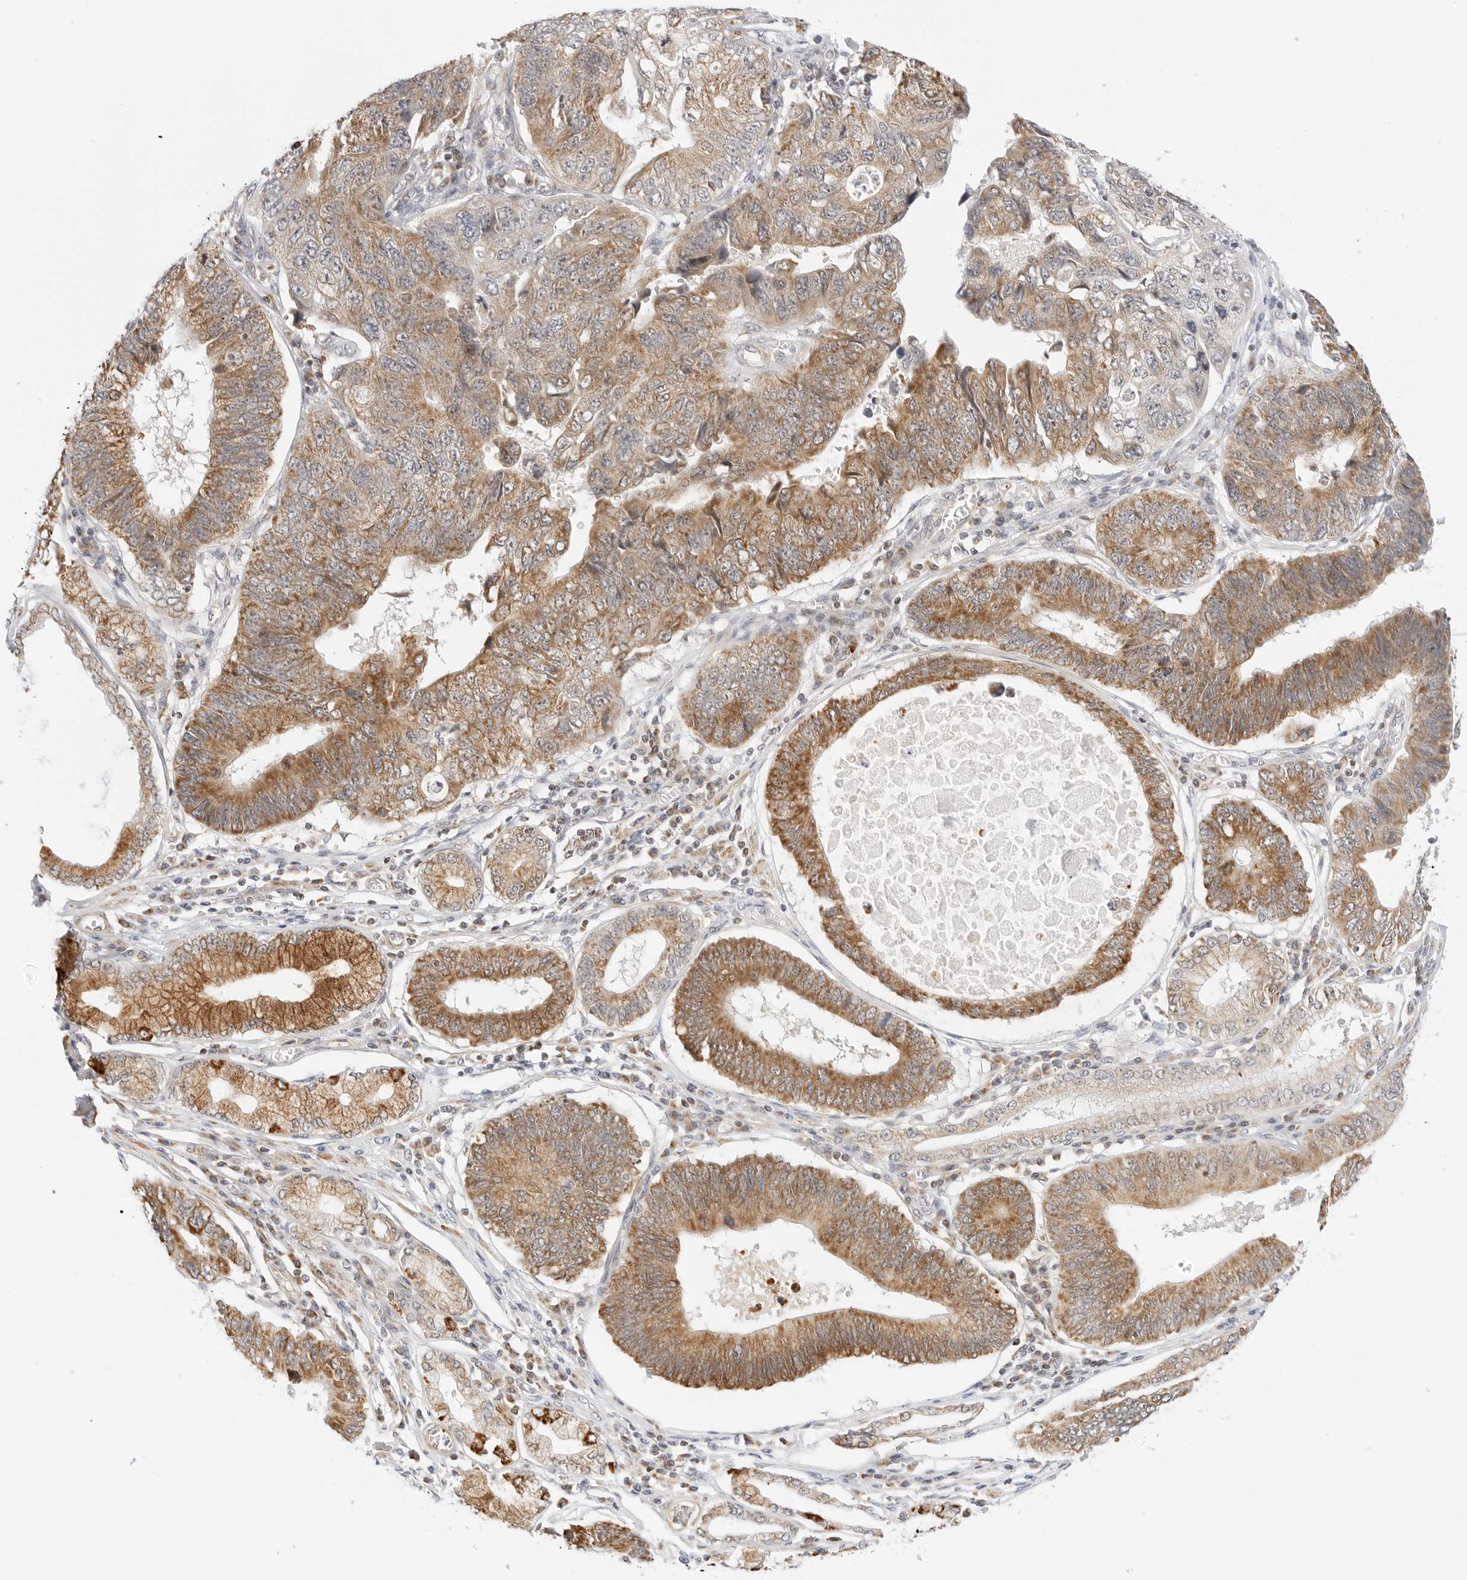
{"staining": {"intensity": "moderate", "quantity": ">75%", "location": "cytoplasmic/membranous"}, "tissue": "stomach cancer", "cell_type": "Tumor cells", "image_type": "cancer", "snomed": [{"axis": "morphology", "description": "Adenocarcinoma, NOS"}, {"axis": "topography", "description": "Stomach"}], "caption": "The histopathology image reveals staining of stomach cancer, revealing moderate cytoplasmic/membranous protein expression (brown color) within tumor cells. The staining was performed using DAB to visualize the protein expression in brown, while the nuclei were stained in blue with hematoxylin (Magnification: 20x).", "gene": "GORAB", "patient": {"sex": "male", "age": 59}}